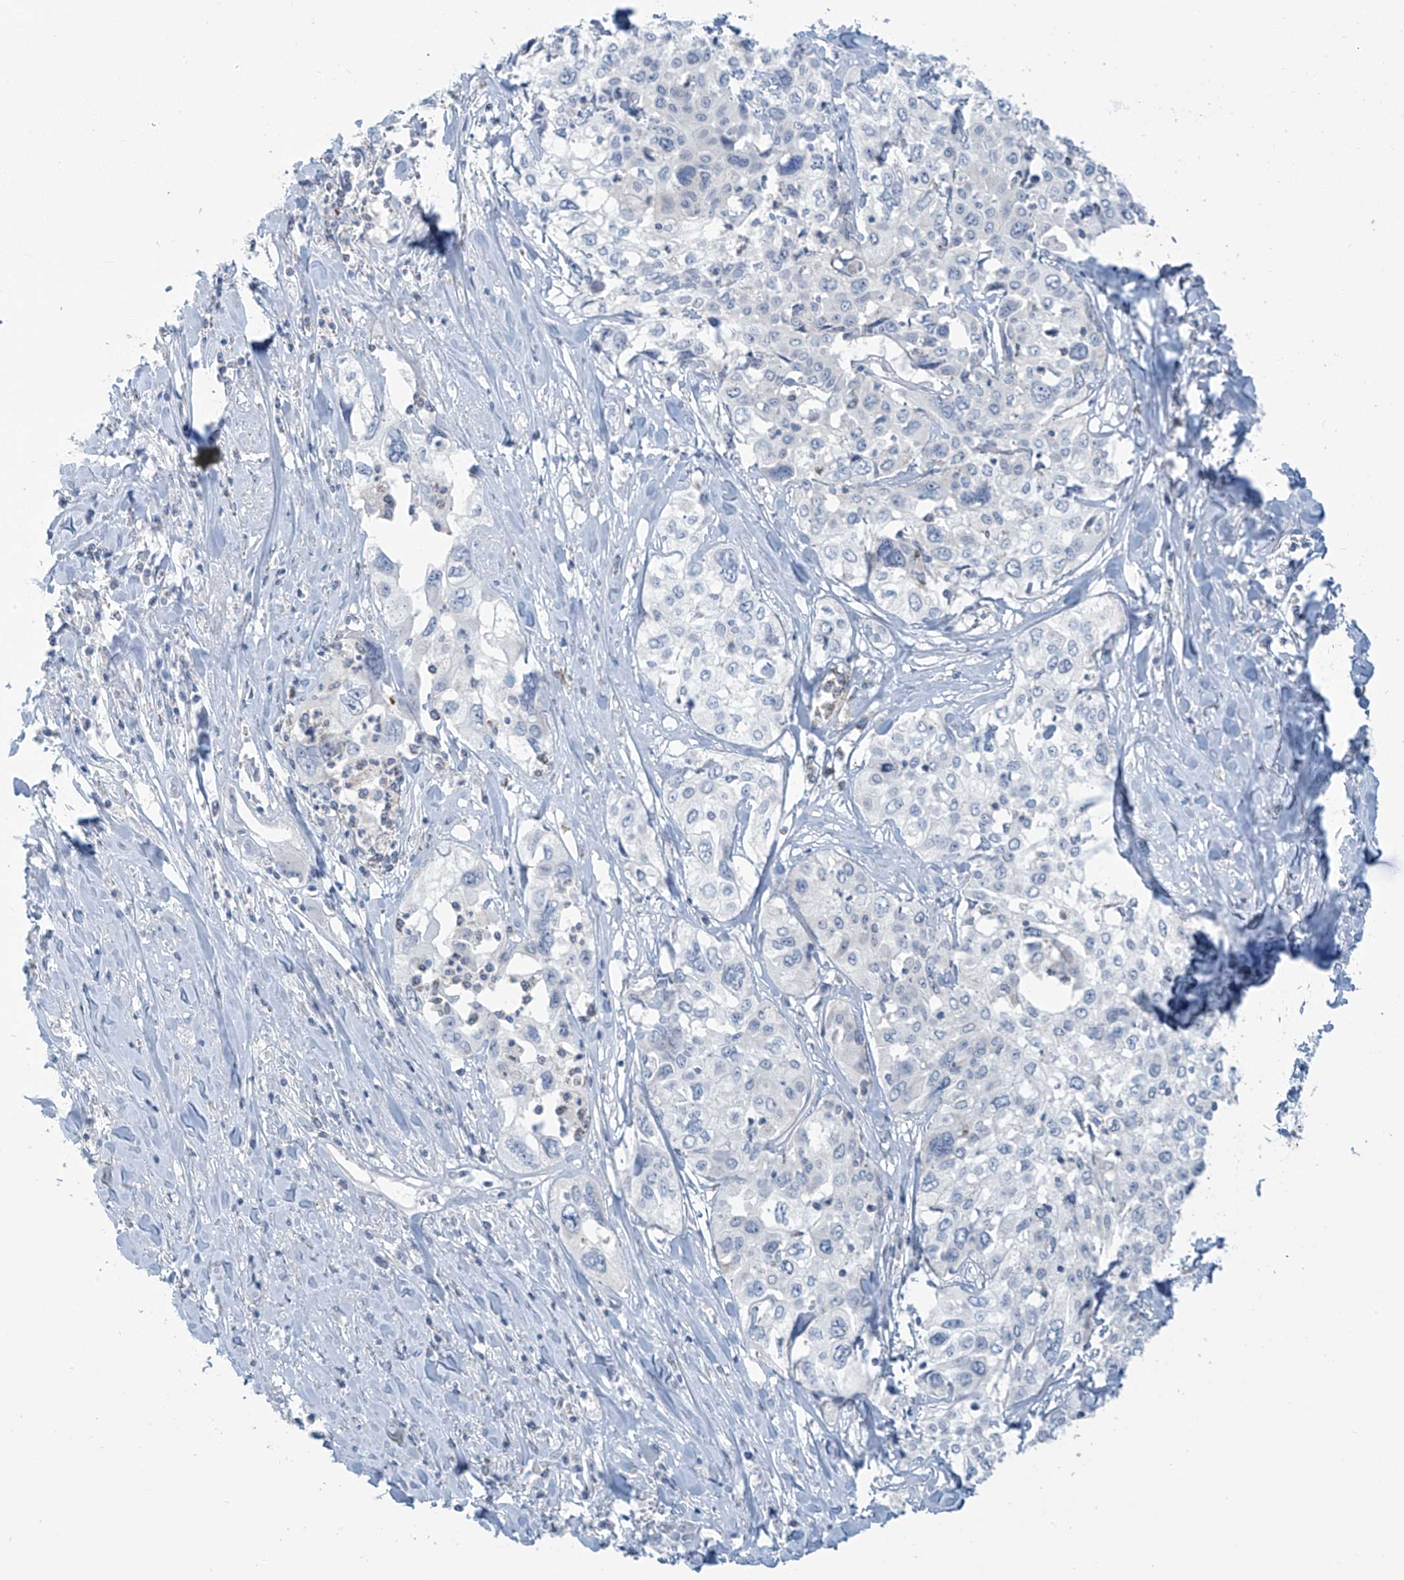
{"staining": {"intensity": "negative", "quantity": "none", "location": "none"}, "tissue": "cervical cancer", "cell_type": "Tumor cells", "image_type": "cancer", "snomed": [{"axis": "morphology", "description": "Squamous cell carcinoma, NOS"}, {"axis": "topography", "description": "Cervix"}], "caption": "DAB immunohistochemical staining of human cervical cancer displays no significant staining in tumor cells.", "gene": "SLC6A12", "patient": {"sex": "female", "age": 31}}